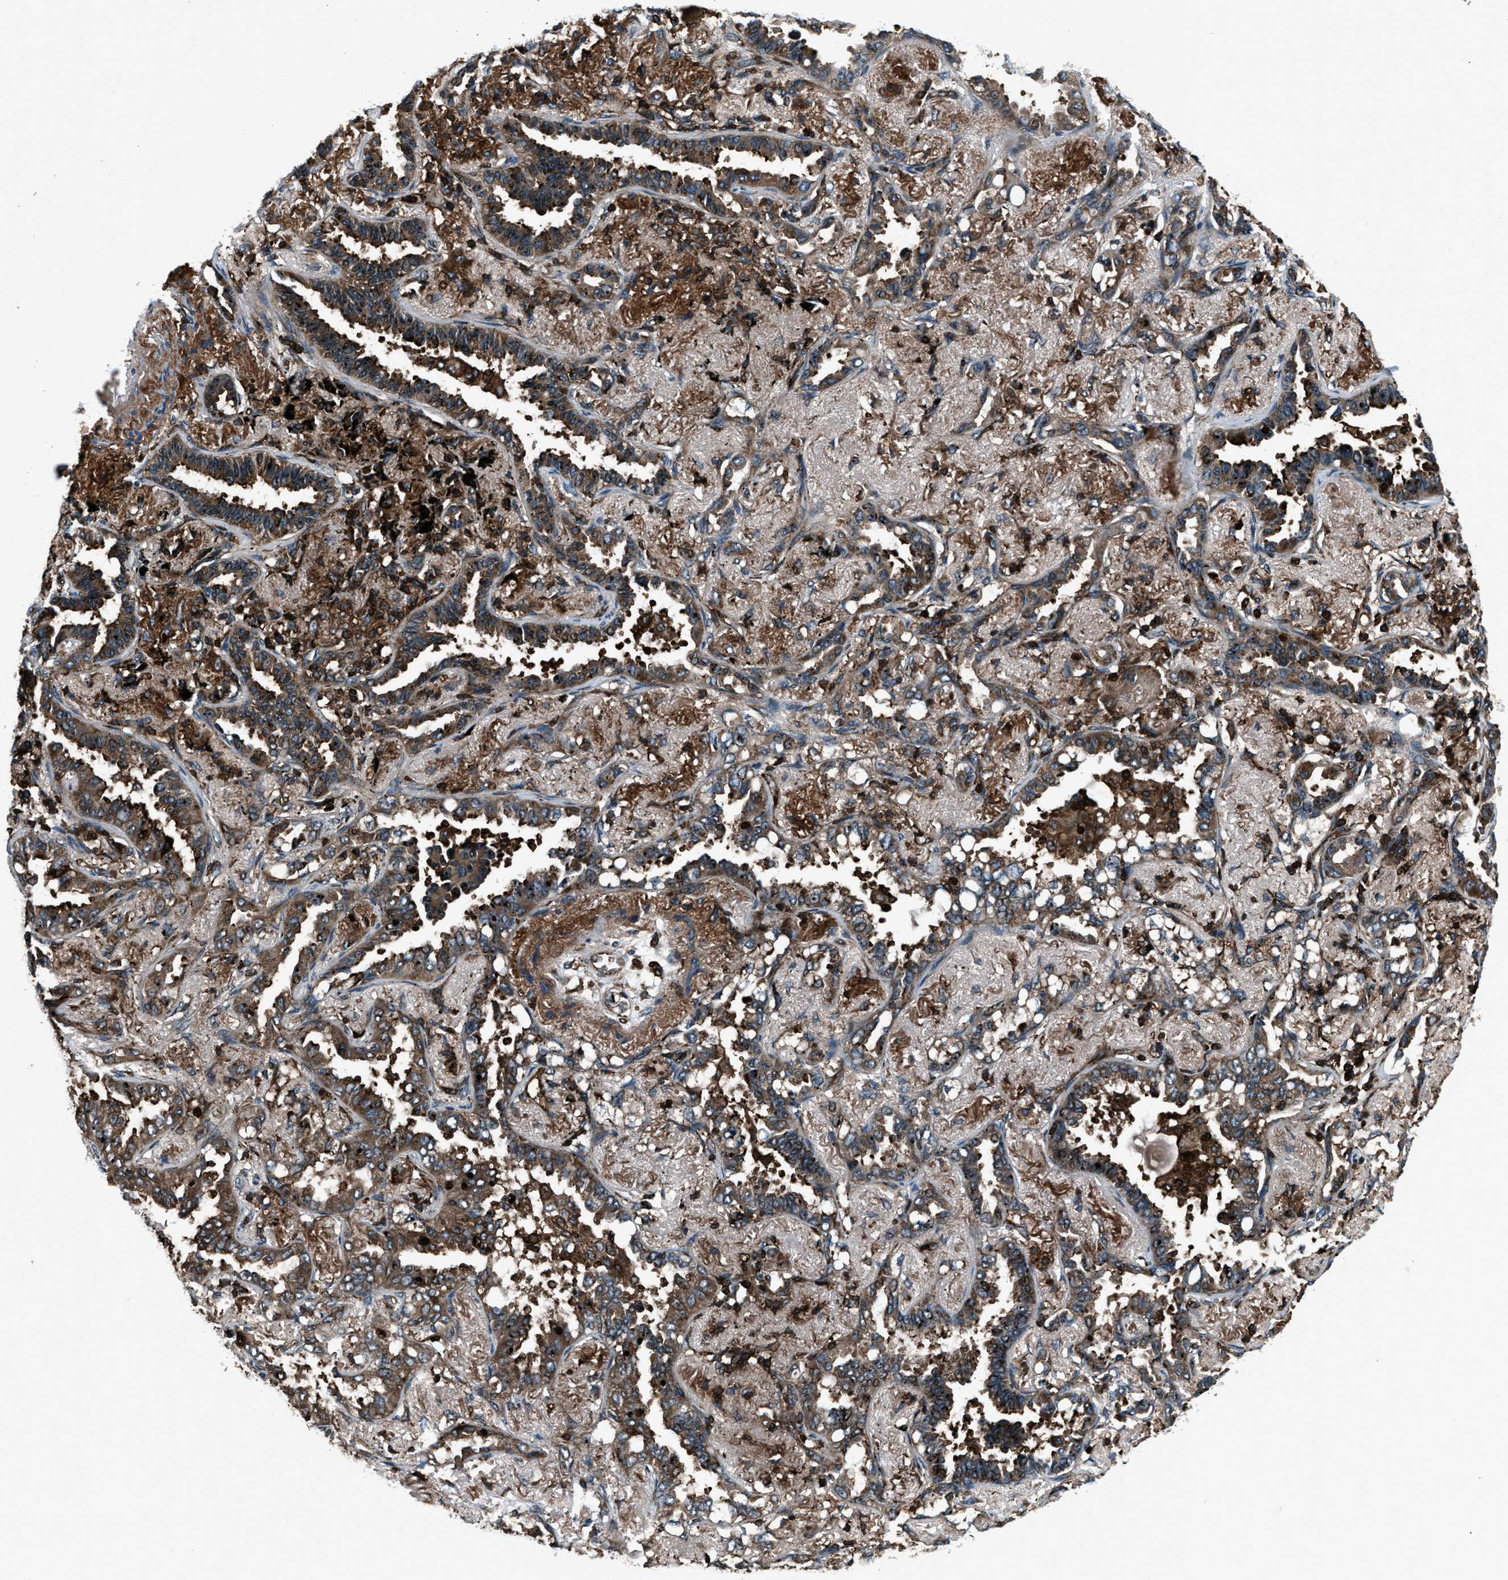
{"staining": {"intensity": "moderate", "quantity": ">75%", "location": "cytoplasmic/membranous,nuclear"}, "tissue": "lung cancer", "cell_type": "Tumor cells", "image_type": "cancer", "snomed": [{"axis": "morphology", "description": "Adenocarcinoma, NOS"}, {"axis": "topography", "description": "Lung"}], "caption": "This is an image of IHC staining of lung cancer (adenocarcinoma), which shows moderate expression in the cytoplasmic/membranous and nuclear of tumor cells.", "gene": "SNX30", "patient": {"sex": "male", "age": 59}}